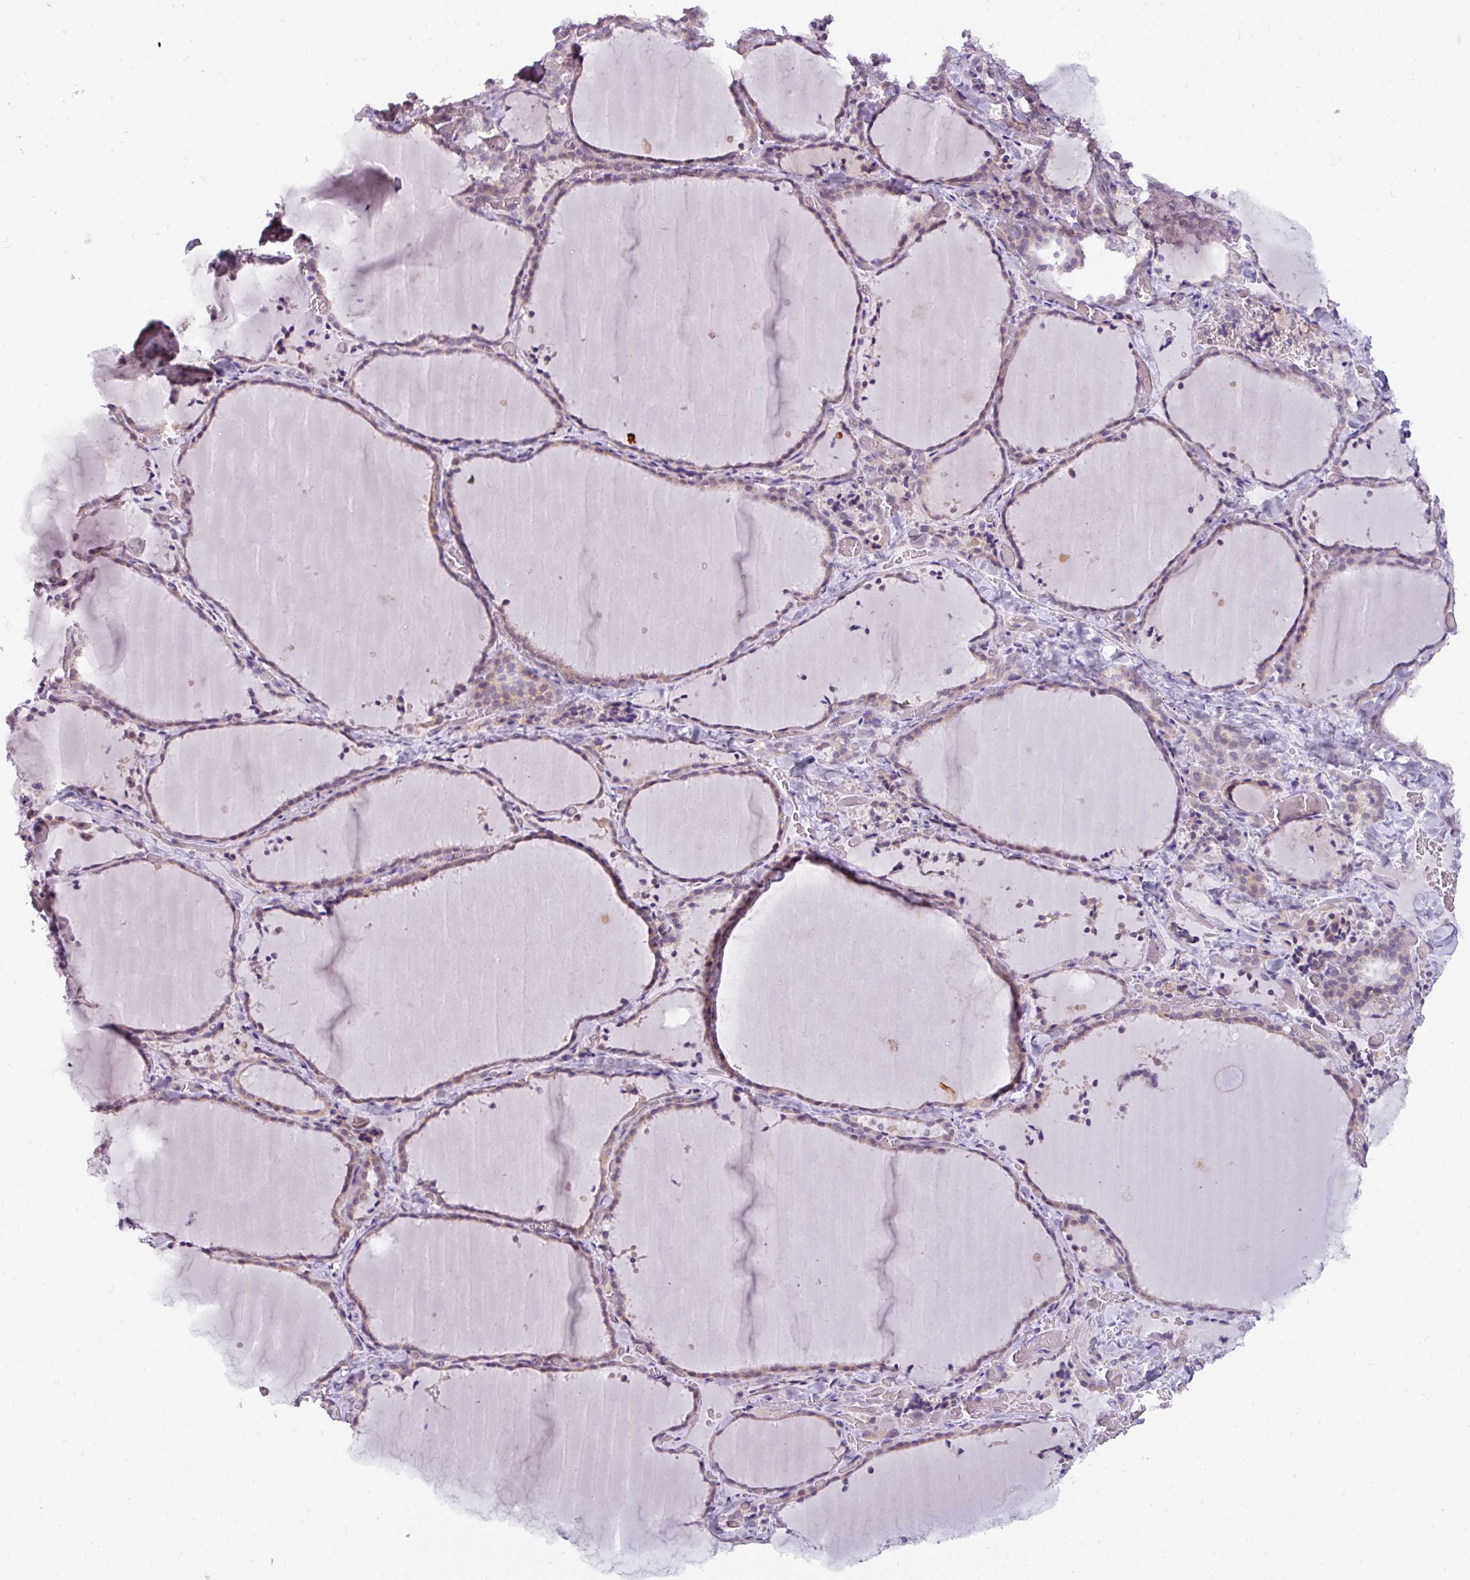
{"staining": {"intensity": "weak", "quantity": "25%-75%", "location": "cytoplasmic/membranous"}, "tissue": "thyroid gland", "cell_type": "Glandular cells", "image_type": "normal", "snomed": [{"axis": "morphology", "description": "Normal tissue, NOS"}, {"axis": "topography", "description": "Thyroid gland"}], "caption": "High-magnification brightfield microscopy of normal thyroid gland stained with DAB (brown) and counterstained with hematoxylin (blue). glandular cells exhibit weak cytoplasmic/membranous positivity is identified in about25%-75% of cells.", "gene": "C2orf68", "patient": {"sex": "female", "age": 22}}